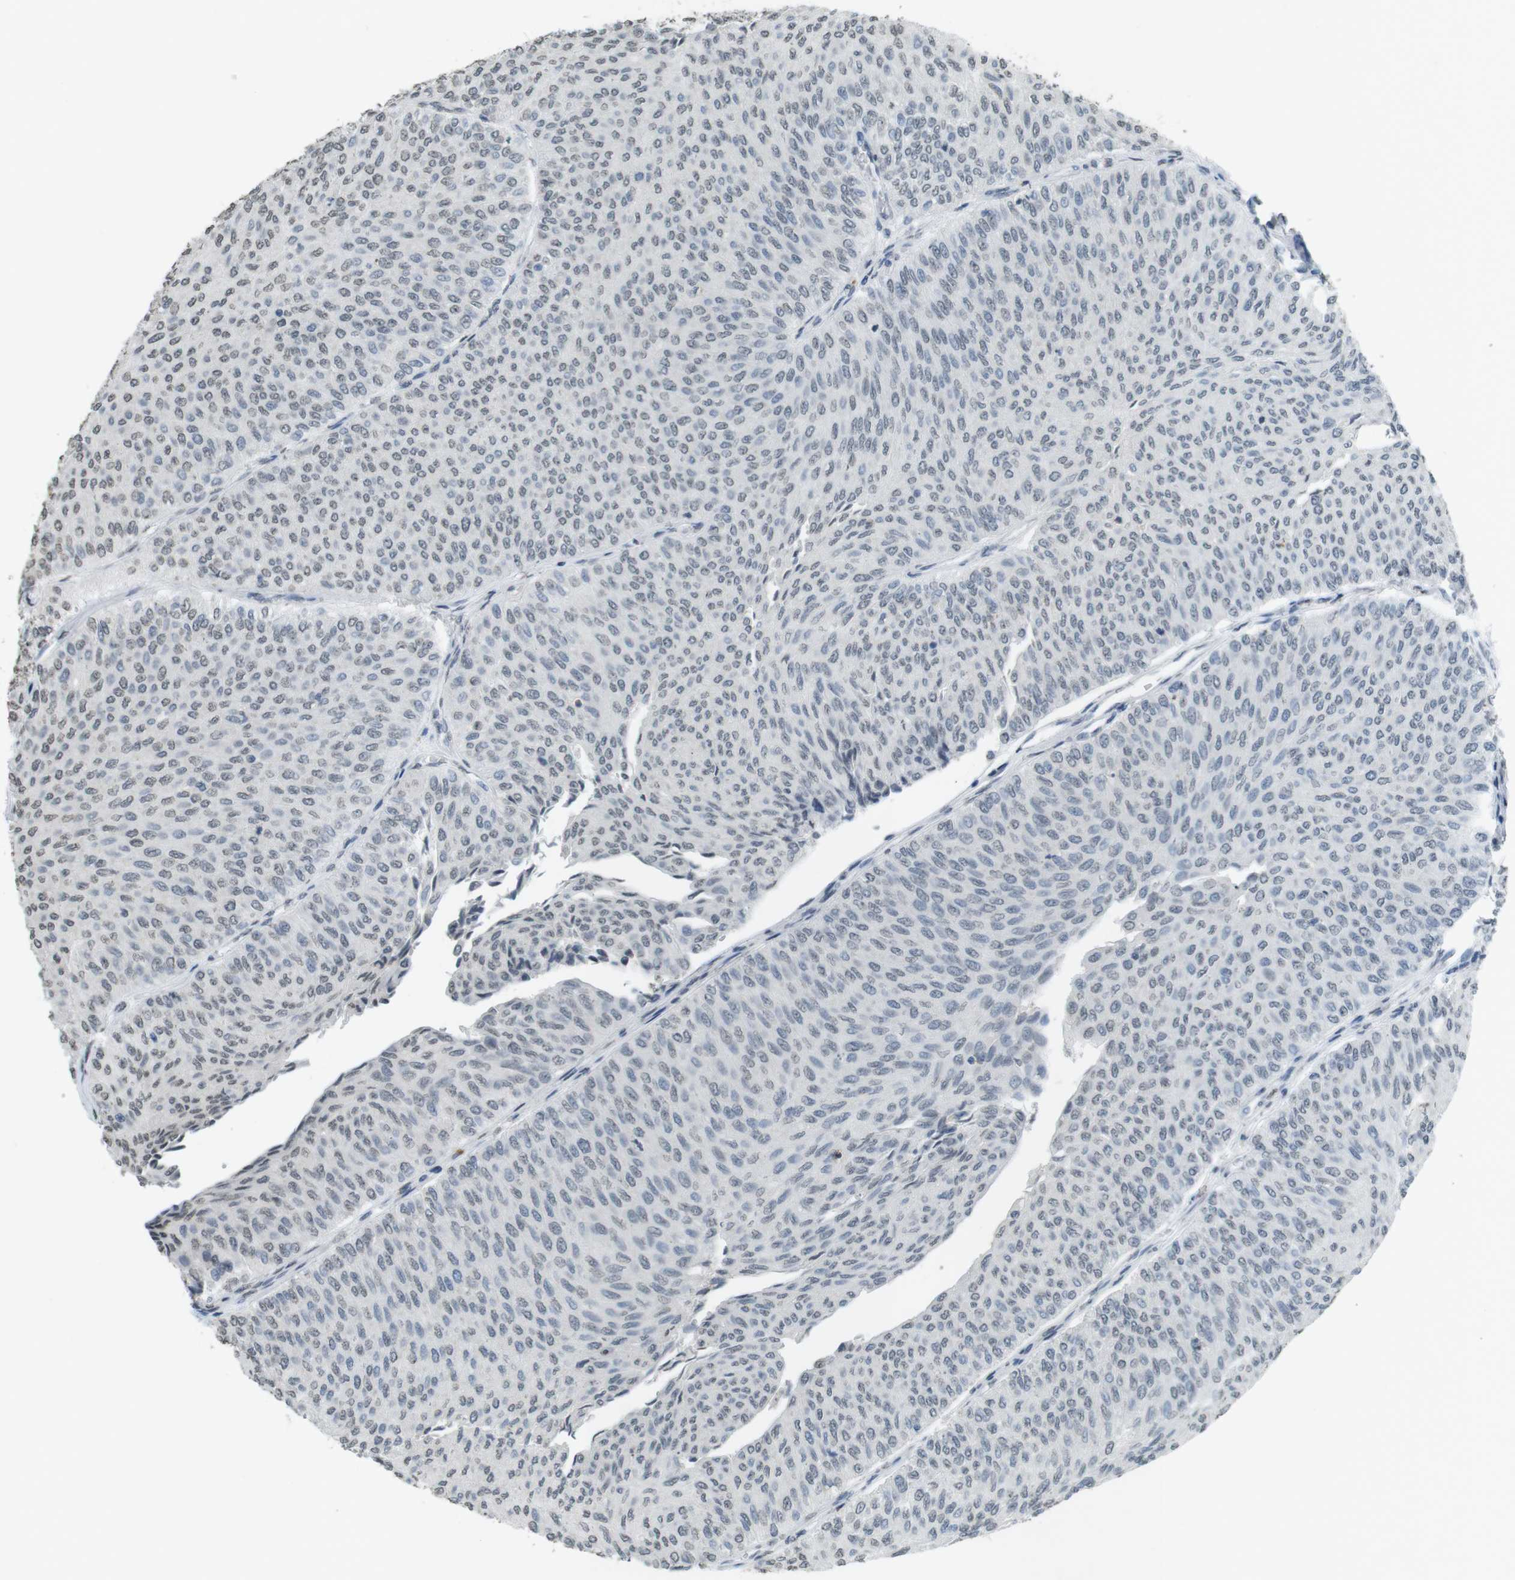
{"staining": {"intensity": "negative", "quantity": "none", "location": "none"}, "tissue": "urothelial cancer", "cell_type": "Tumor cells", "image_type": "cancer", "snomed": [{"axis": "morphology", "description": "Urothelial carcinoma, Low grade"}, {"axis": "topography", "description": "Urinary bladder"}], "caption": "High magnification brightfield microscopy of low-grade urothelial carcinoma stained with DAB (3,3'-diaminobenzidine) (brown) and counterstained with hematoxylin (blue): tumor cells show no significant expression.", "gene": "FZD10", "patient": {"sex": "male", "age": 78}}